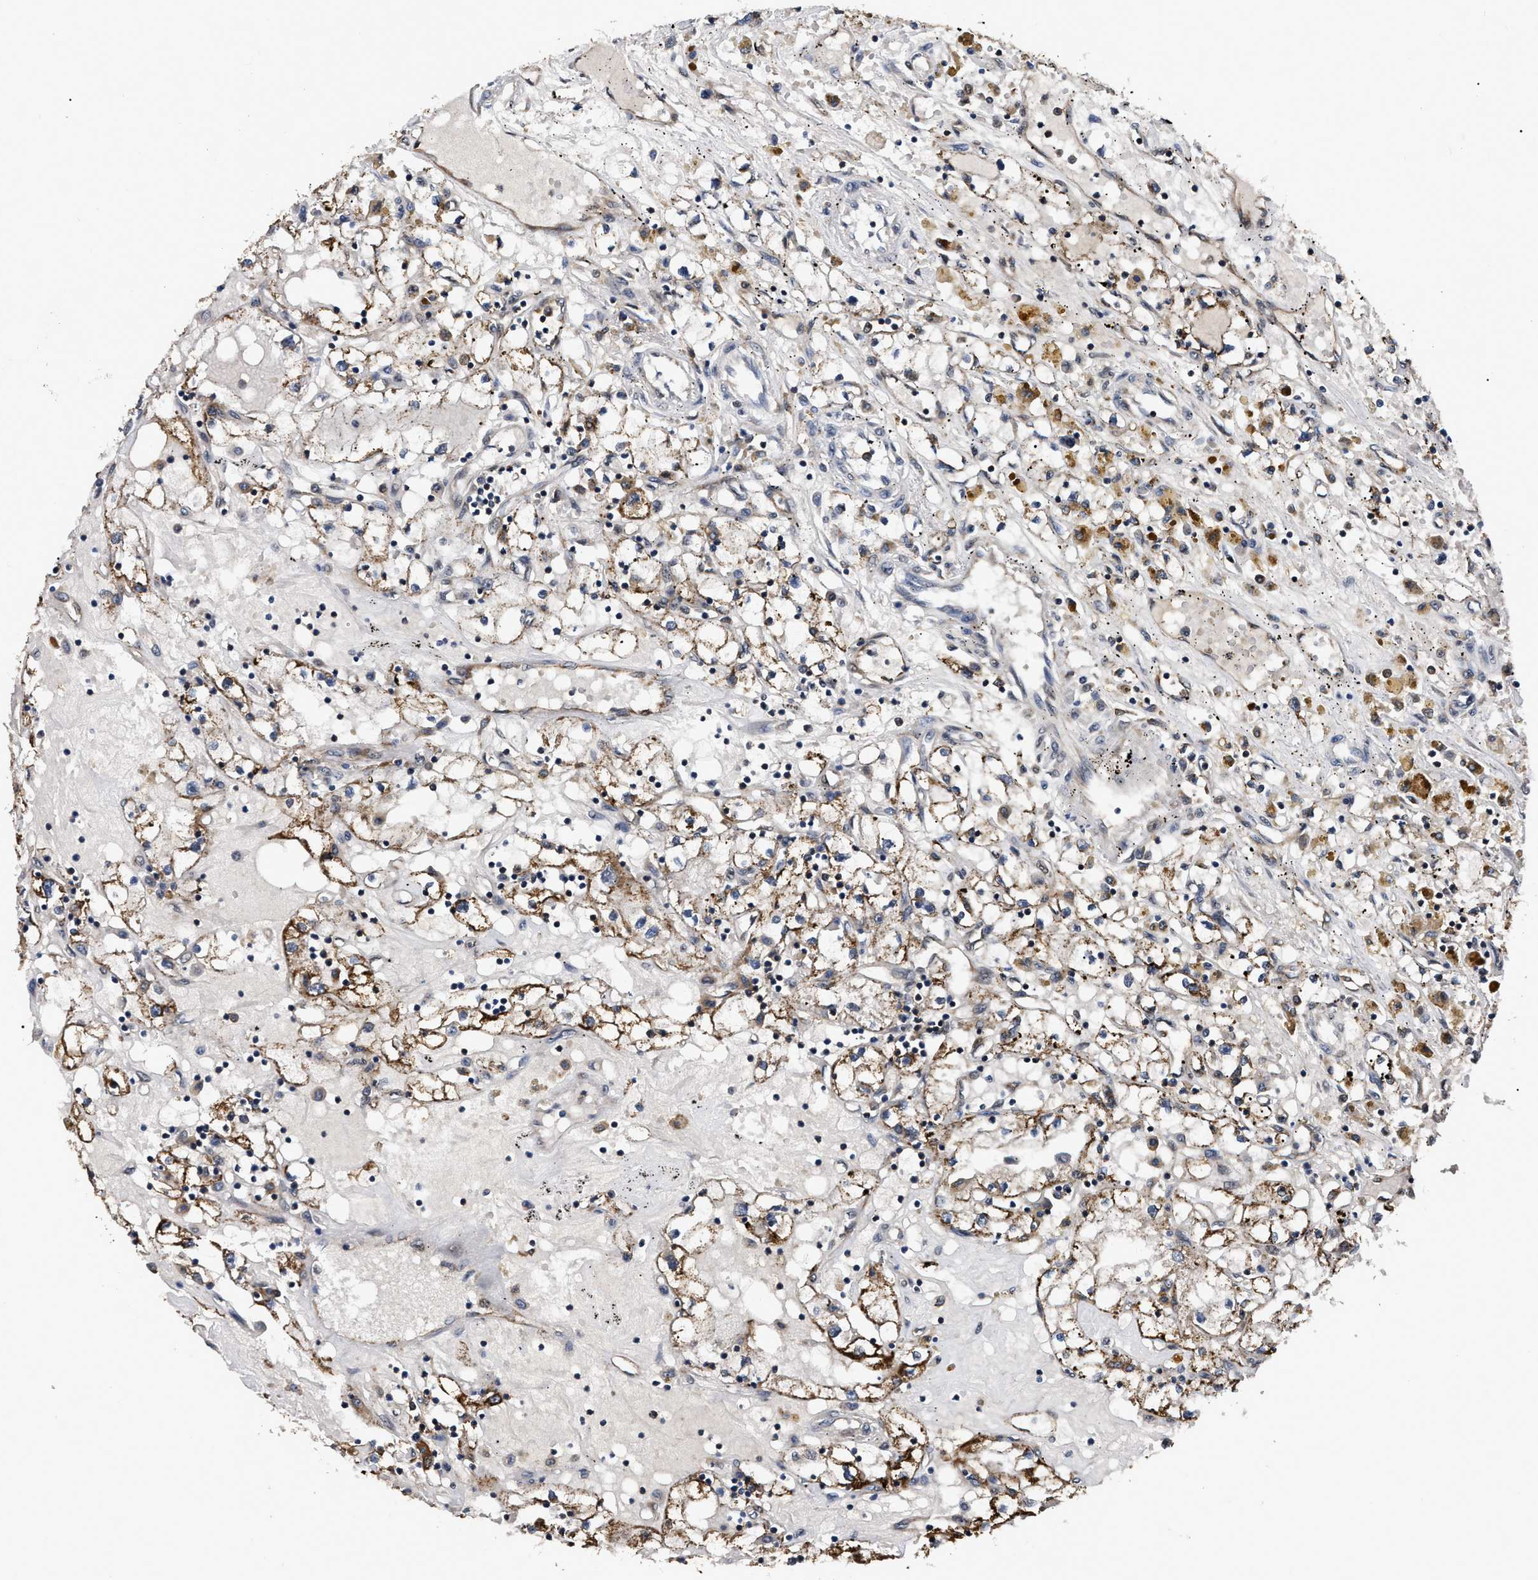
{"staining": {"intensity": "moderate", "quantity": ">75%", "location": "cytoplasmic/membranous"}, "tissue": "renal cancer", "cell_type": "Tumor cells", "image_type": "cancer", "snomed": [{"axis": "morphology", "description": "Adenocarcinoma, NOS"}, {"axis": "topography", "description": "Kidney"}], "caption": "Immunohistochemistry histopathology image of human renal cancer (adenocarcinoma) stained for a protein (brown), which shows medium levels of moderate cytoplasmic/membranous staining in approximately >75% of tumor cells.", "gene": "GET4", "patient": {"sex": "male", "age": 56}}